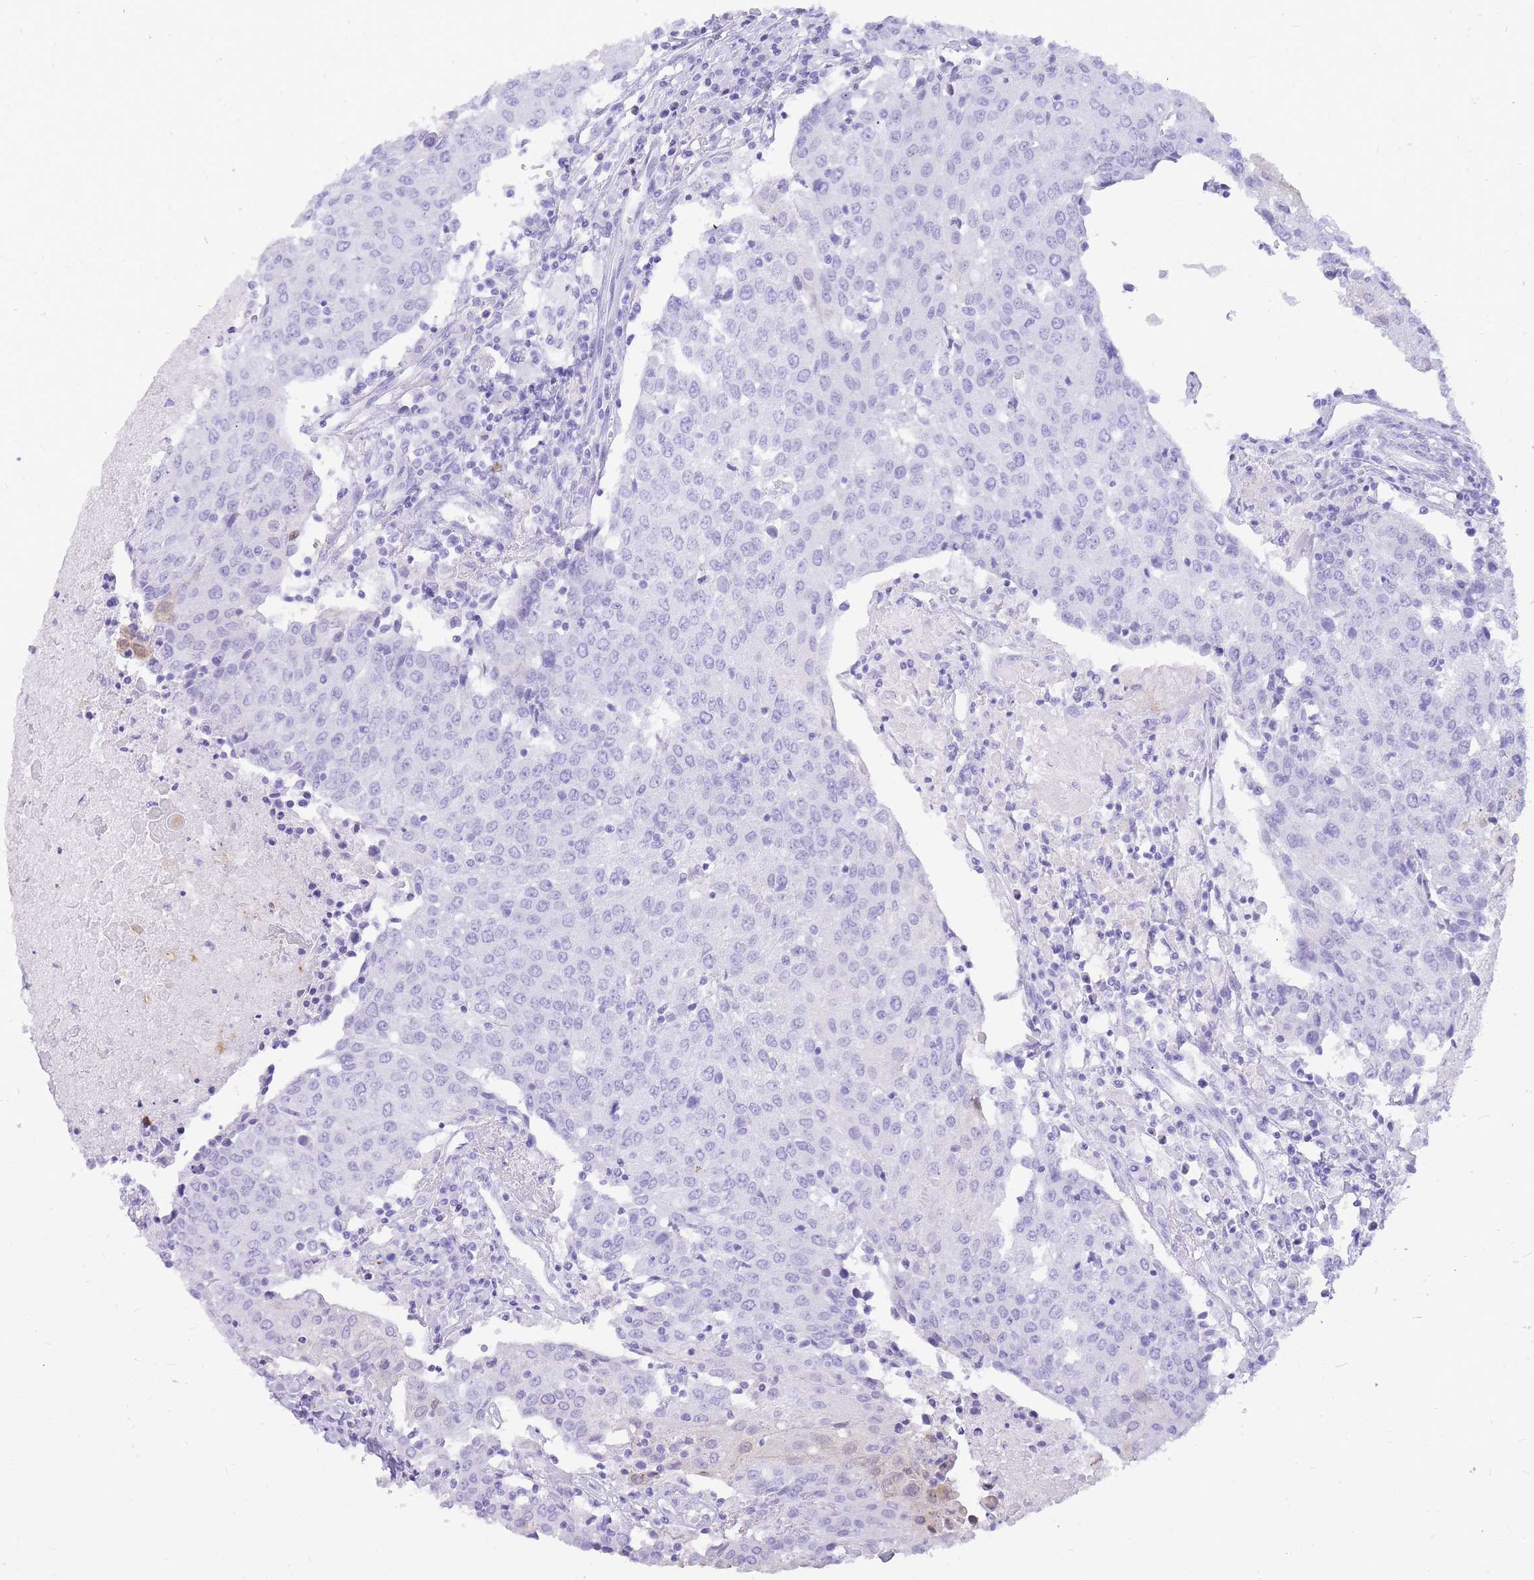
{"staining": {"intensity": "negative", "quantity": "none", "location": "none"}, "tissue": "urothelial cancer", "cell_type": "Tumor cells", "image_type": "cancer", "snomed": [{"axis": "morphology", "description": "Urothelial carcinoma, High grade"}, {"axis": "topography", "description": "Urinary bladder"}], "caption": "Protein analysis of urothelial cancer demonstrates no significant staining in tumor cells.", "gene": "HERC1", "patient": {"sex": "female", "age": 85}}